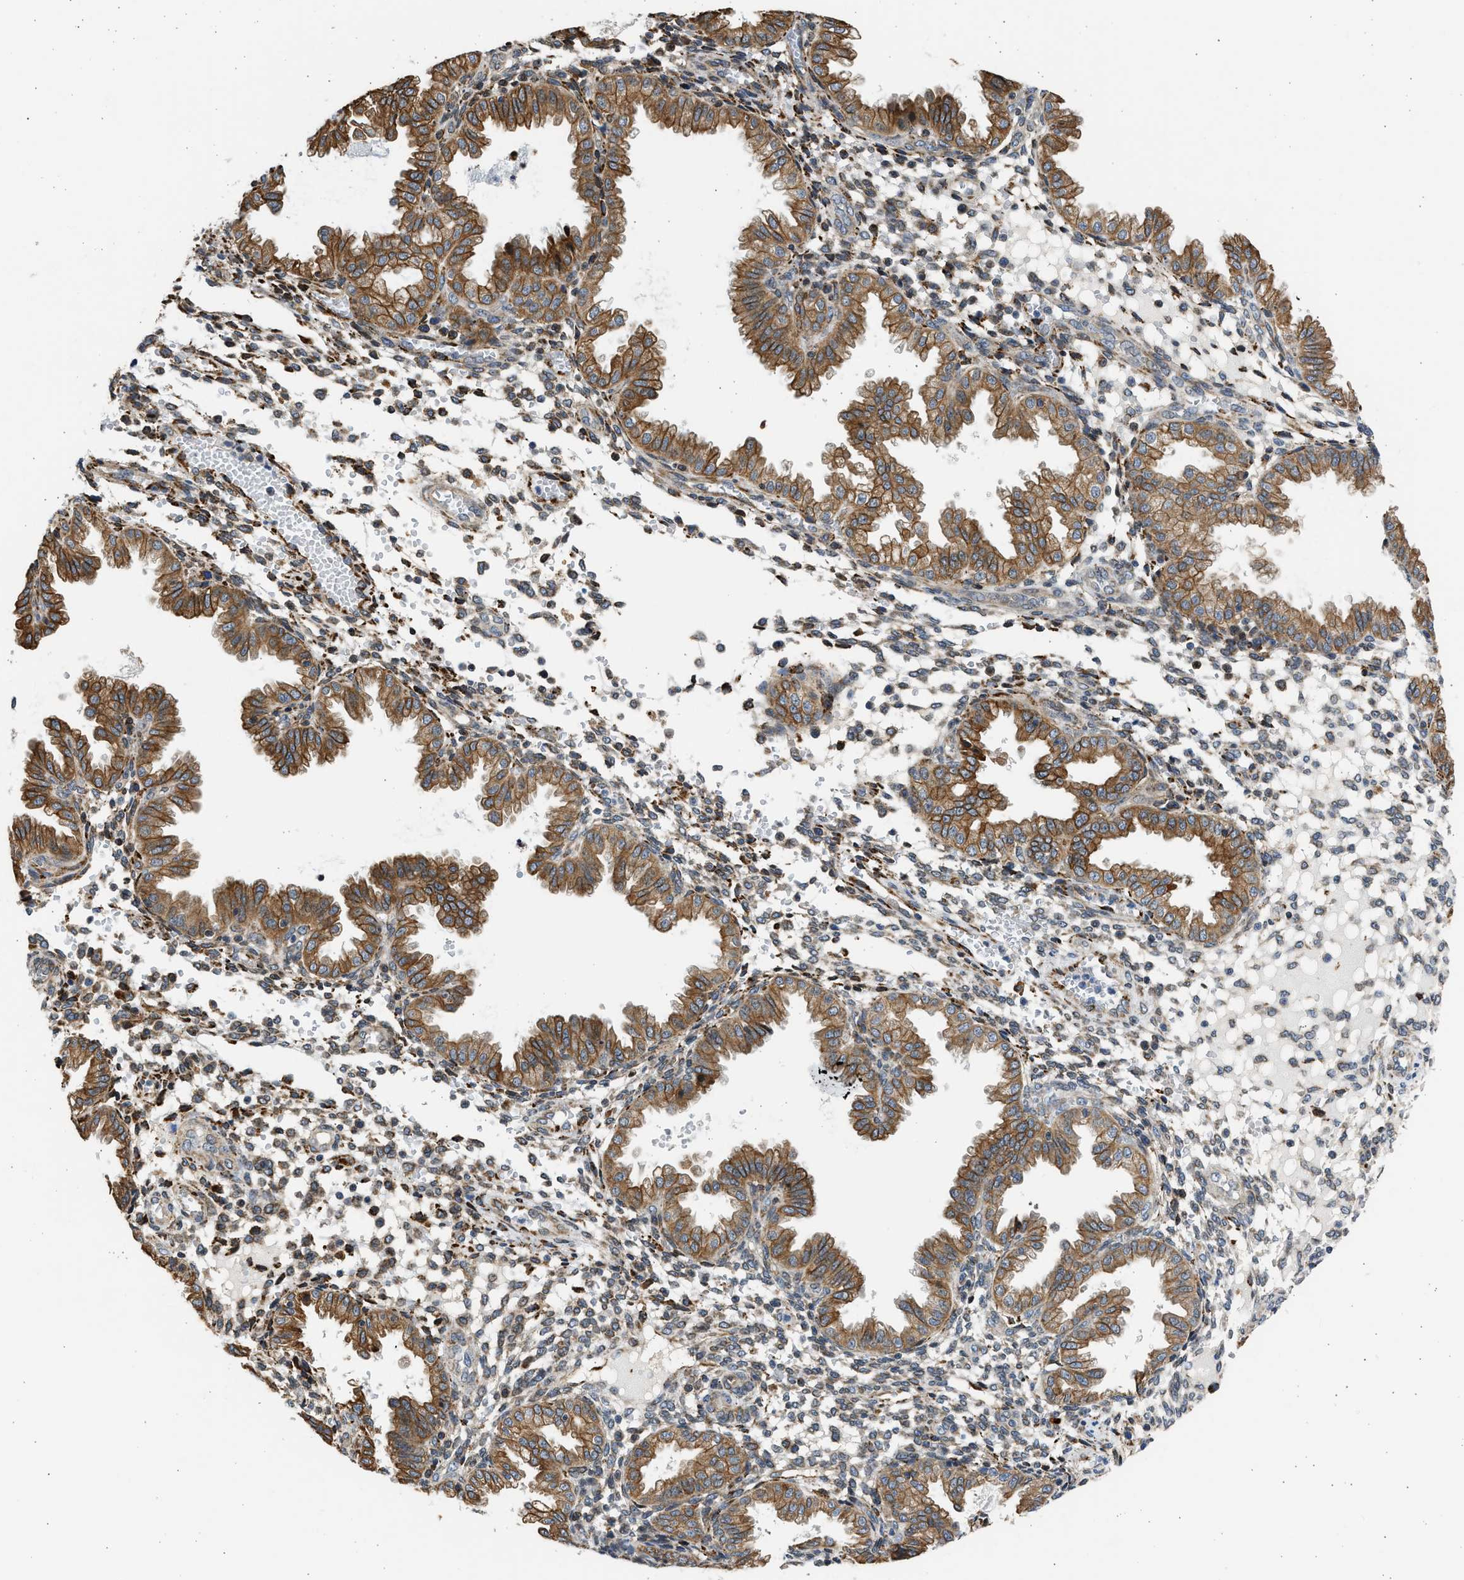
{"staining": {"intensity": "moderate", "quantity": "25%-75%", "location": "cytoplasmic/membranous"}, "tissue": "endometrium", "cell_type": "Cells in endometrial stroma", "image_type": "normal", "snomed": [{"axis": "morphology", "description": "Normal tissue, NOS"}, {"axis": "topography", "description": "Endometrium"}], "caption": "Approximately 25%-75% of cells in endometrial stroma in benign endometrium demonstrate moderate cytoplasmic/membranous protein expression as visualized by brown immunohistochemical staining.", "gene": "PLD2", "patient": {"sex": "female", "age": 33}}